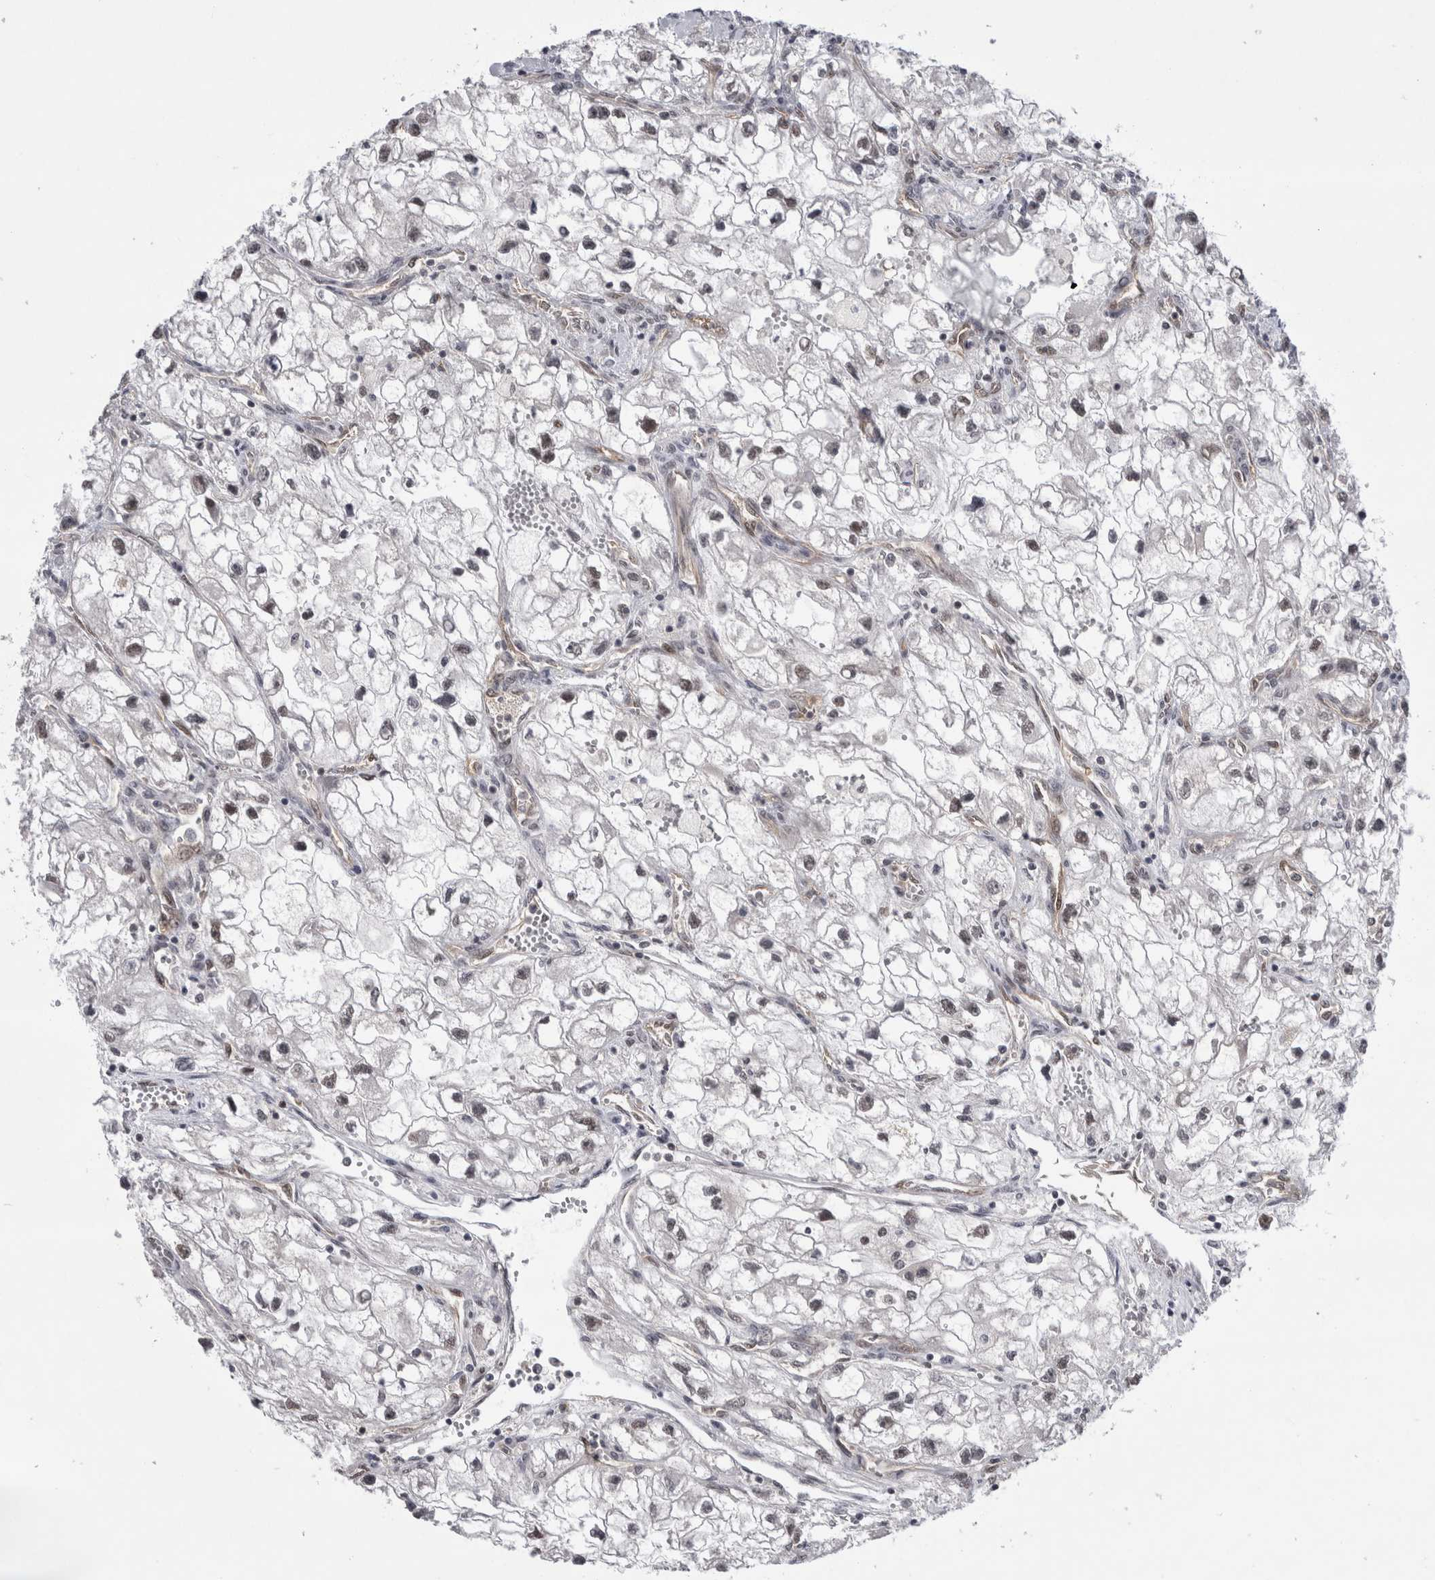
{"staining": {"intensity": "weak", "quantity": ">75%", "location": "nuclear"}, "tissue": "renal cancer", "cell_type": "Tumor cells", "image_type": "cancer", "snomed": [{"axis": "morphology", "description": "Adenocarcinoma, NOS"}, {"axis": "topography", "description": "Kidney"}], "caption": "Weak nuclear positivity for a protein is identified in about >75% of tumor cells of adenocarcinoma (renal) using immunohistochemistry (IHC).", "gene": "PSMB2", "patient": {"sex": "female", "age": 70}}